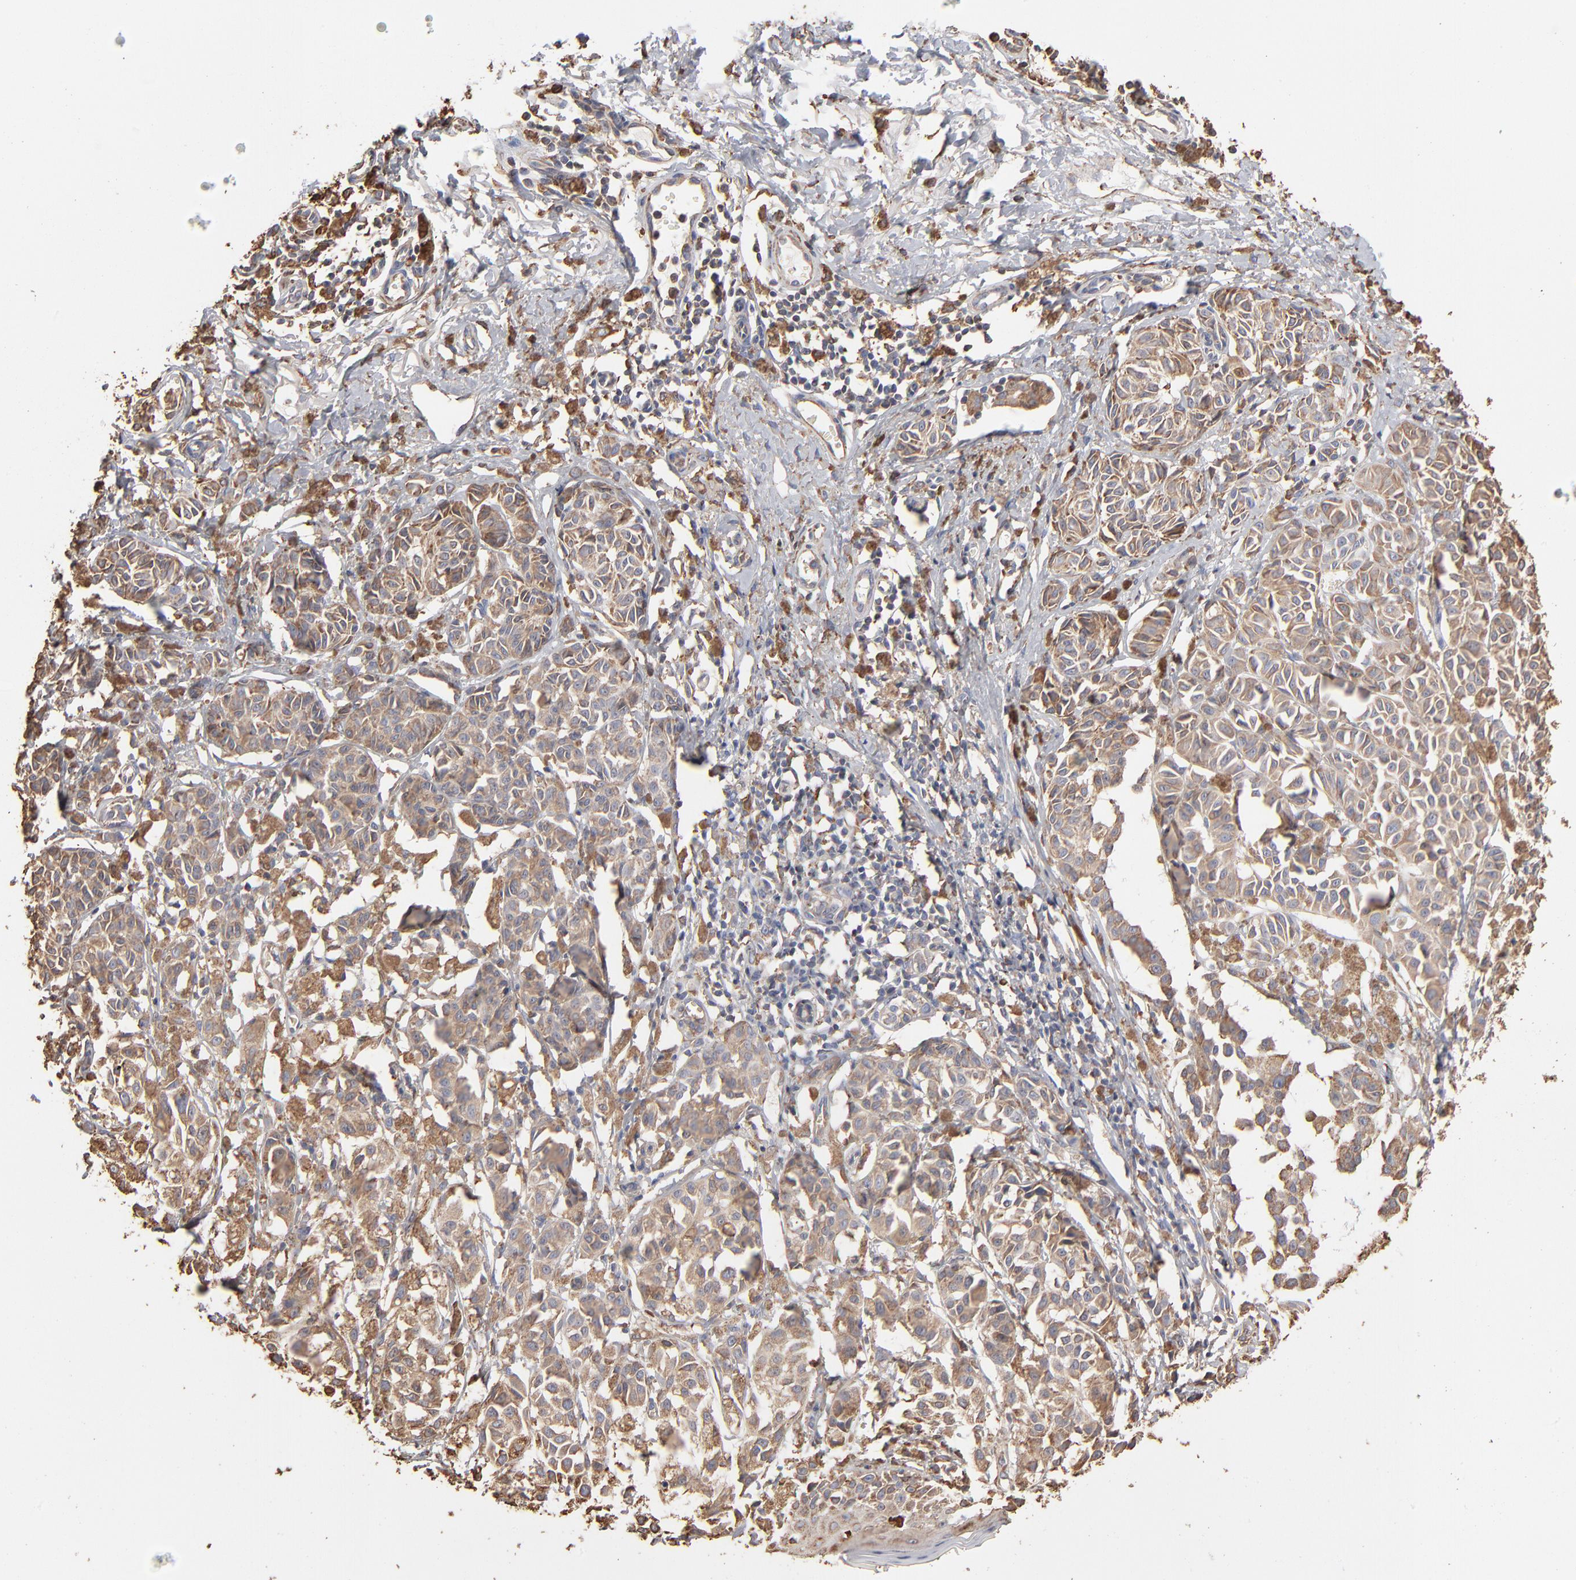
{"staining": {"intensity": "negative", "quantity": "none", "location": "none"}, "tissue": "melanoma", "cell_type": "Tumor cells", "image_type": "cancer", "snomed": [{"axis": "morphology", "description": "Malignant melanoma, NOS"}, {"axis": "topography", "description": "Skin"}], "caption": "Tumor cells are negative for protein expression in human malignant melanoma.", "gene": "PDIA3", "patient": {"sex": "male", "age": 76}}